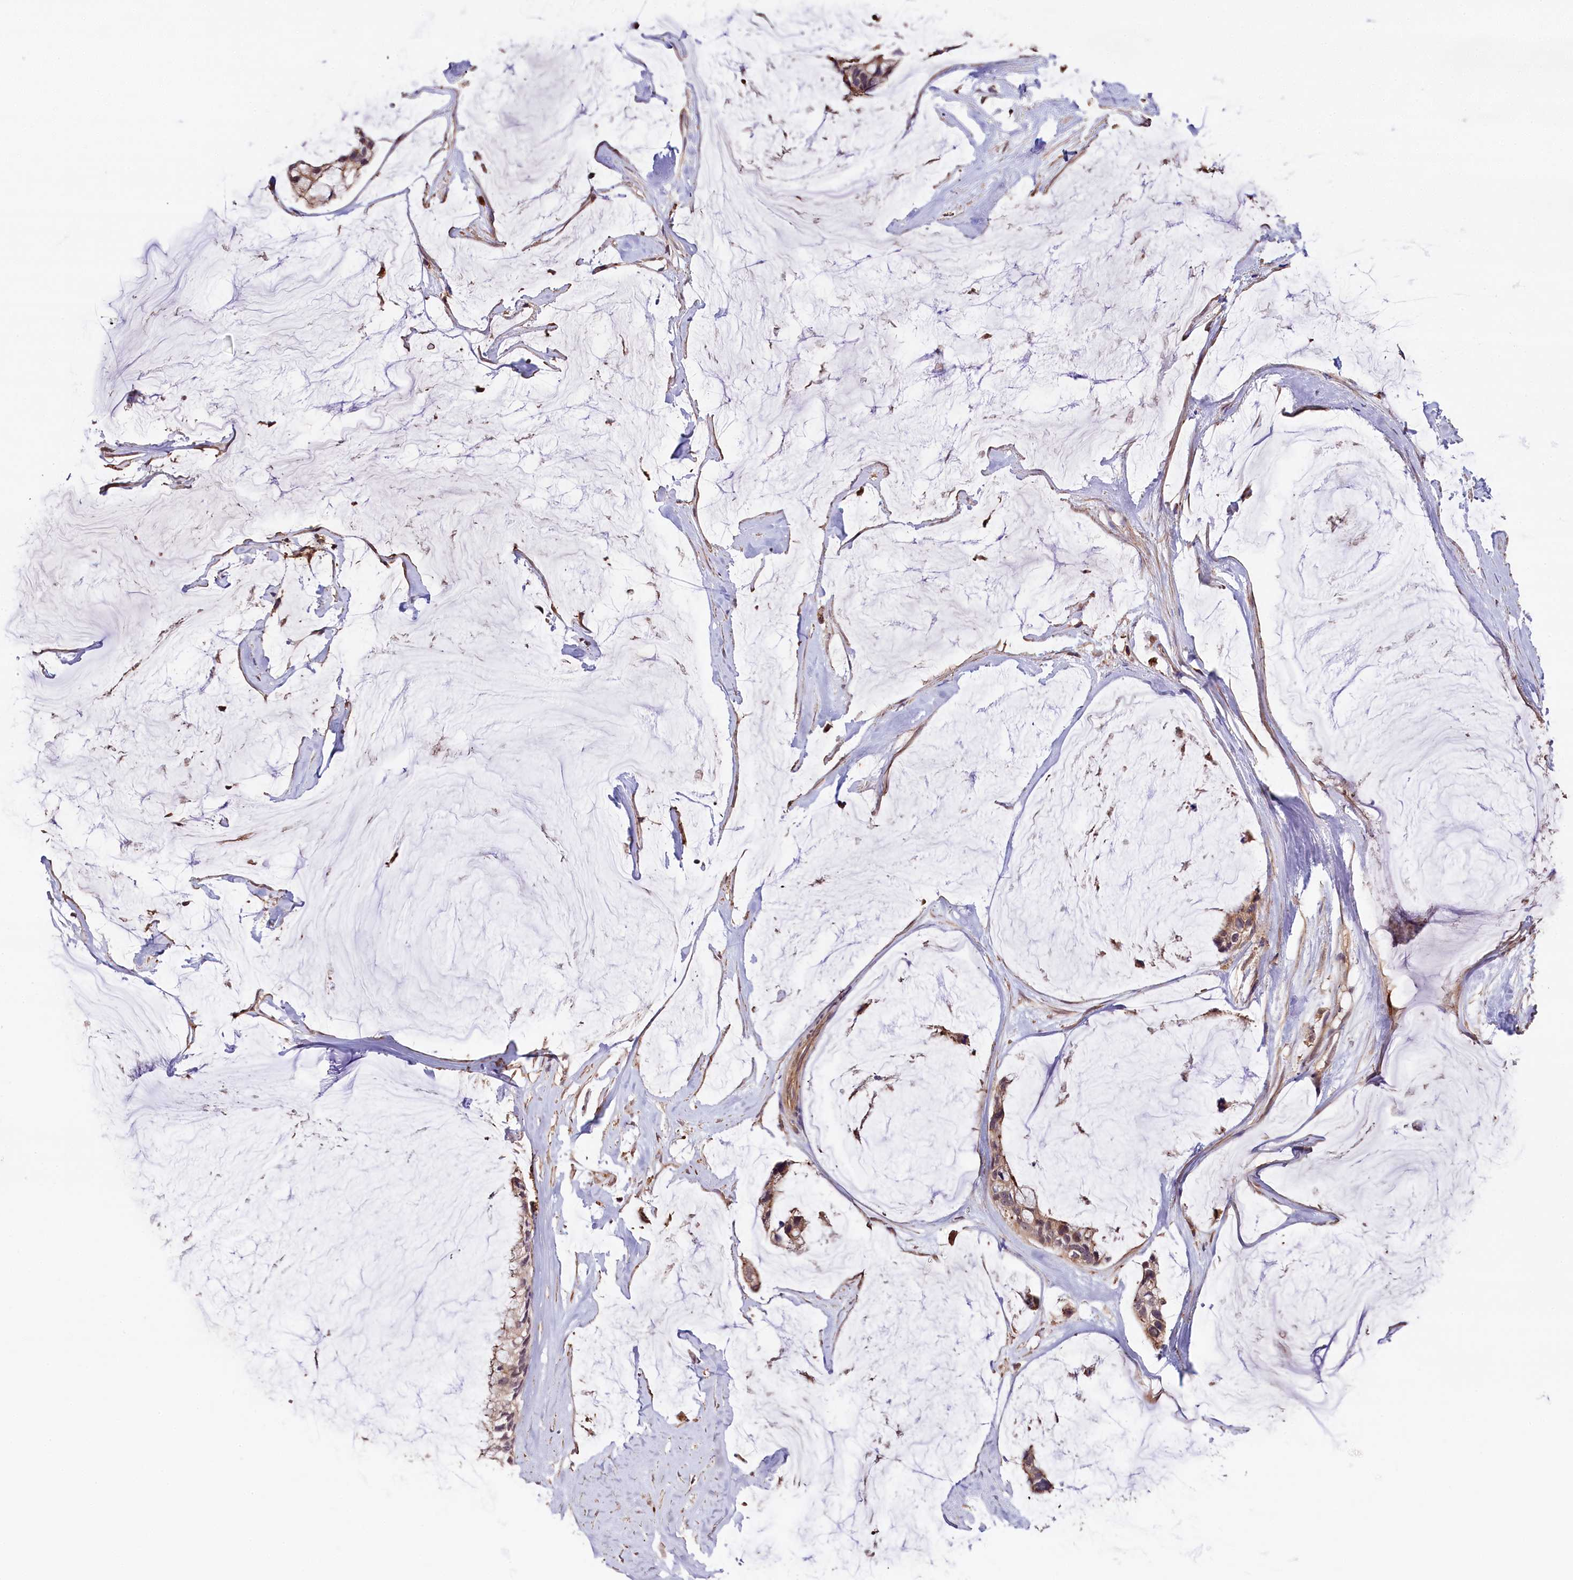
{"staining": {"intensity": "weak", "quantity": ">75%", "location": "cytoplasmic/membranous"}, "tissue": "ovarian cancer", "cell_type": "Tumor cells", "image_type": "cancer", "snomed": [{"axis": "morphology", "description": "Cystadenocarcinoma, mucinous, NOS"}, {"axis": "topography", "description": "Ovary"}], "caption": "Ovarian cancer (mucinous cystadenocarcinoma) stained for a protein displays weak cytoplasmic/membranous positivity in tumor cells.", "gene": "SKIDA1", "patient": {"sex": "female", "age": 39}}